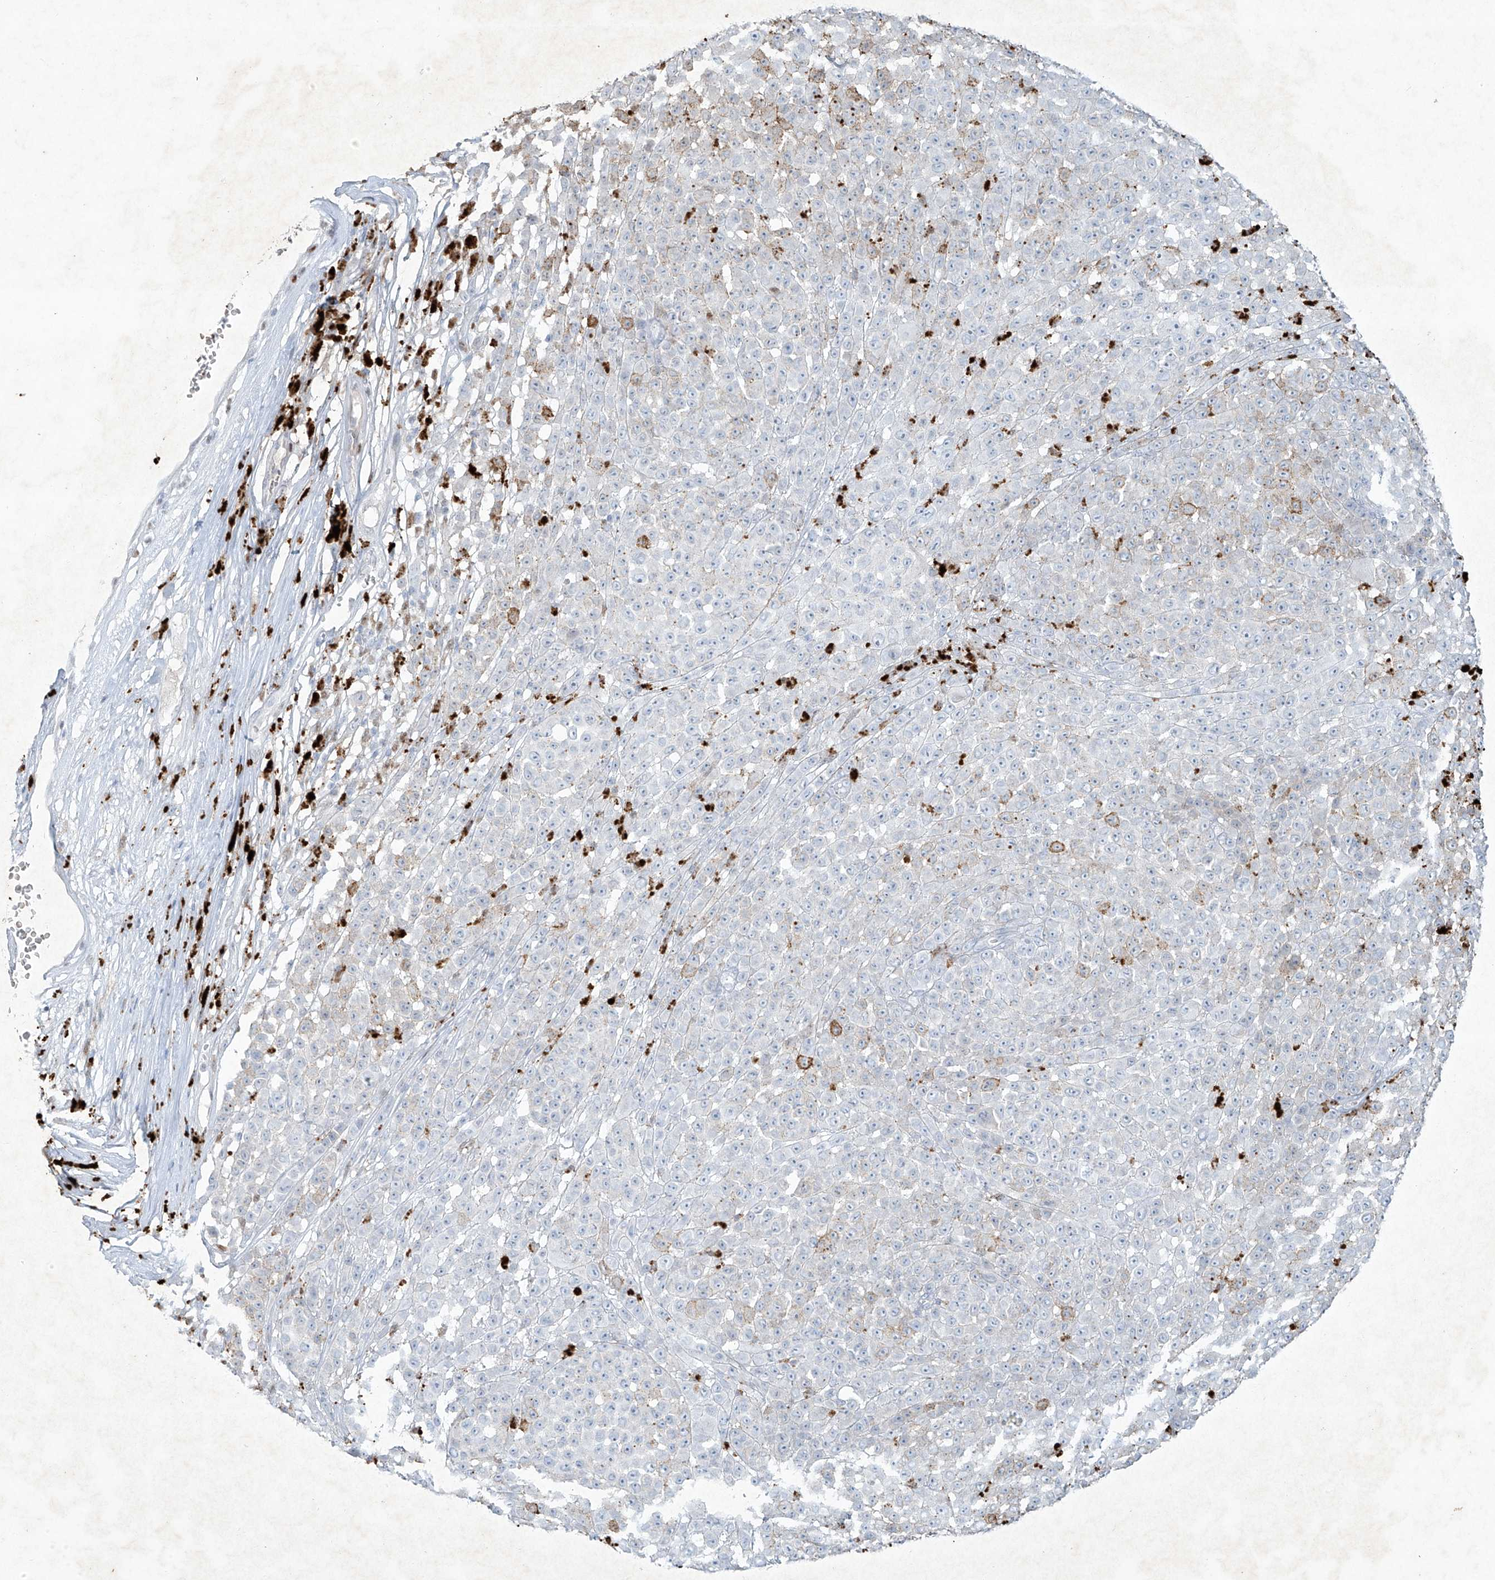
{"staining": {"intensity": "moderate", "quantity": "<25%", "location": "cytoplasmic/membranous"}, "tissue": "melanoma", "cell_type": "Tumor cells", "image_type": "cancer", "snomed": [{"axis": "morphology", "description": "Malignant melanoma, NOS"}, {"axis": "topography", "description": "Skin"}], "caption": "Immunohistochemistry (DAB (3,3'-diaminobenzidine)) staining of human malignant melanoma reveals moderate cytoplasmic/membranous protein expression in approximately <25% of tumor cells. The protein is shown in brown color, while the nuclei are stained blue.", "gene": "TUBE1", "patient": {"sex": "female", "age": 94}}